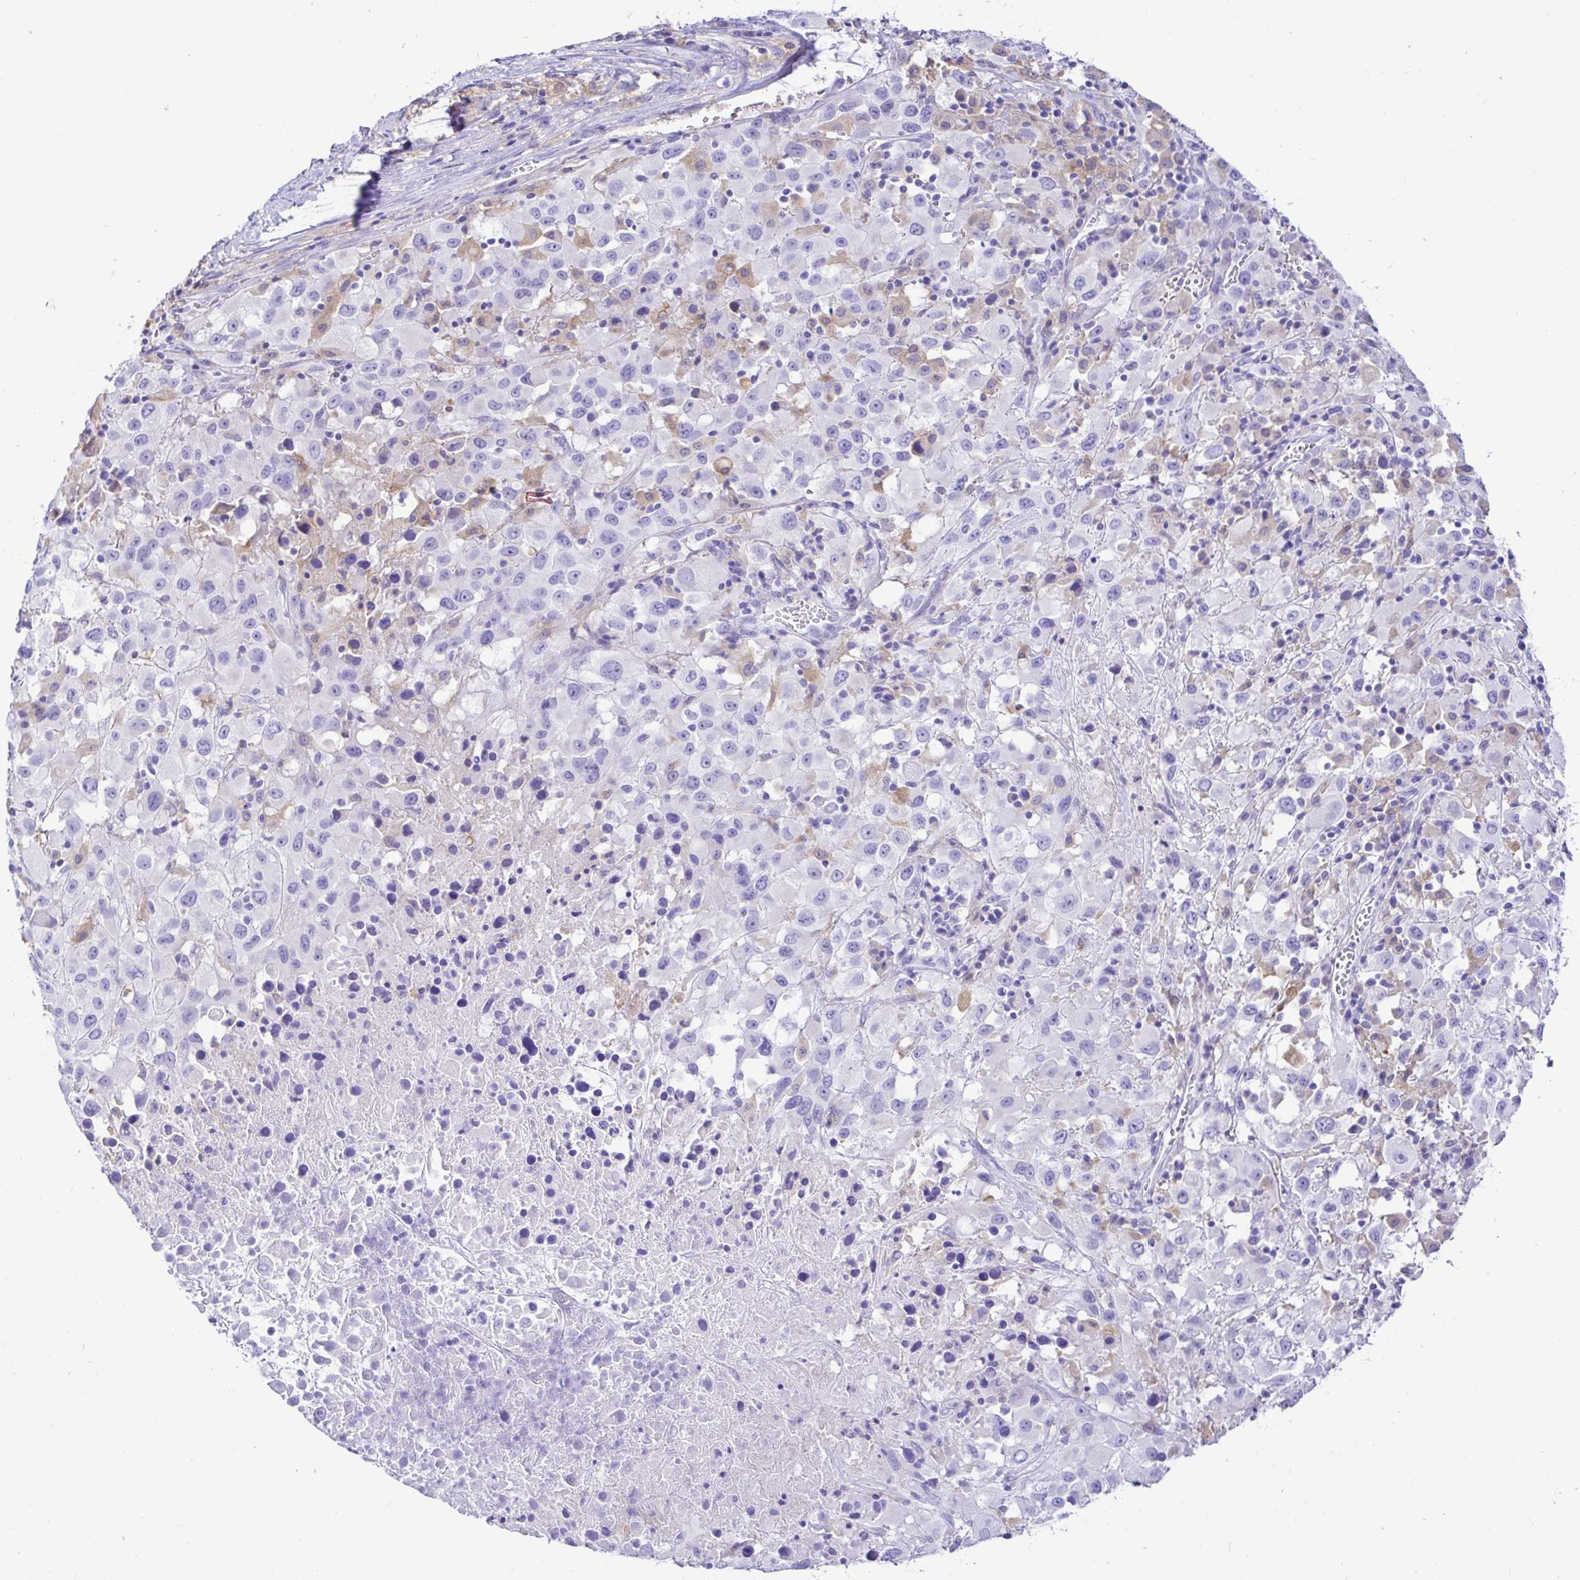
{"staining": {"intensity": "negative", "quantity": "none", "location": "none"}, "tissue": "melanoma", "cell_type": "Tumor cells", "image_type": "cancer", "snomed": [{"axis": "morphology", "description": "Malignant melanoma, Metastatic site"}, {"axis": "topography", "description": "Soft tissue"}], "caption": "Immunohistochemistry of melanoma exhibits no expression in tumor cells. (DAB (3,3'-diaminobenzidine) IHC with hematoxylin counter stain).", "gene": "BACE2", "patient": {"sex": "male", "age": 50}}